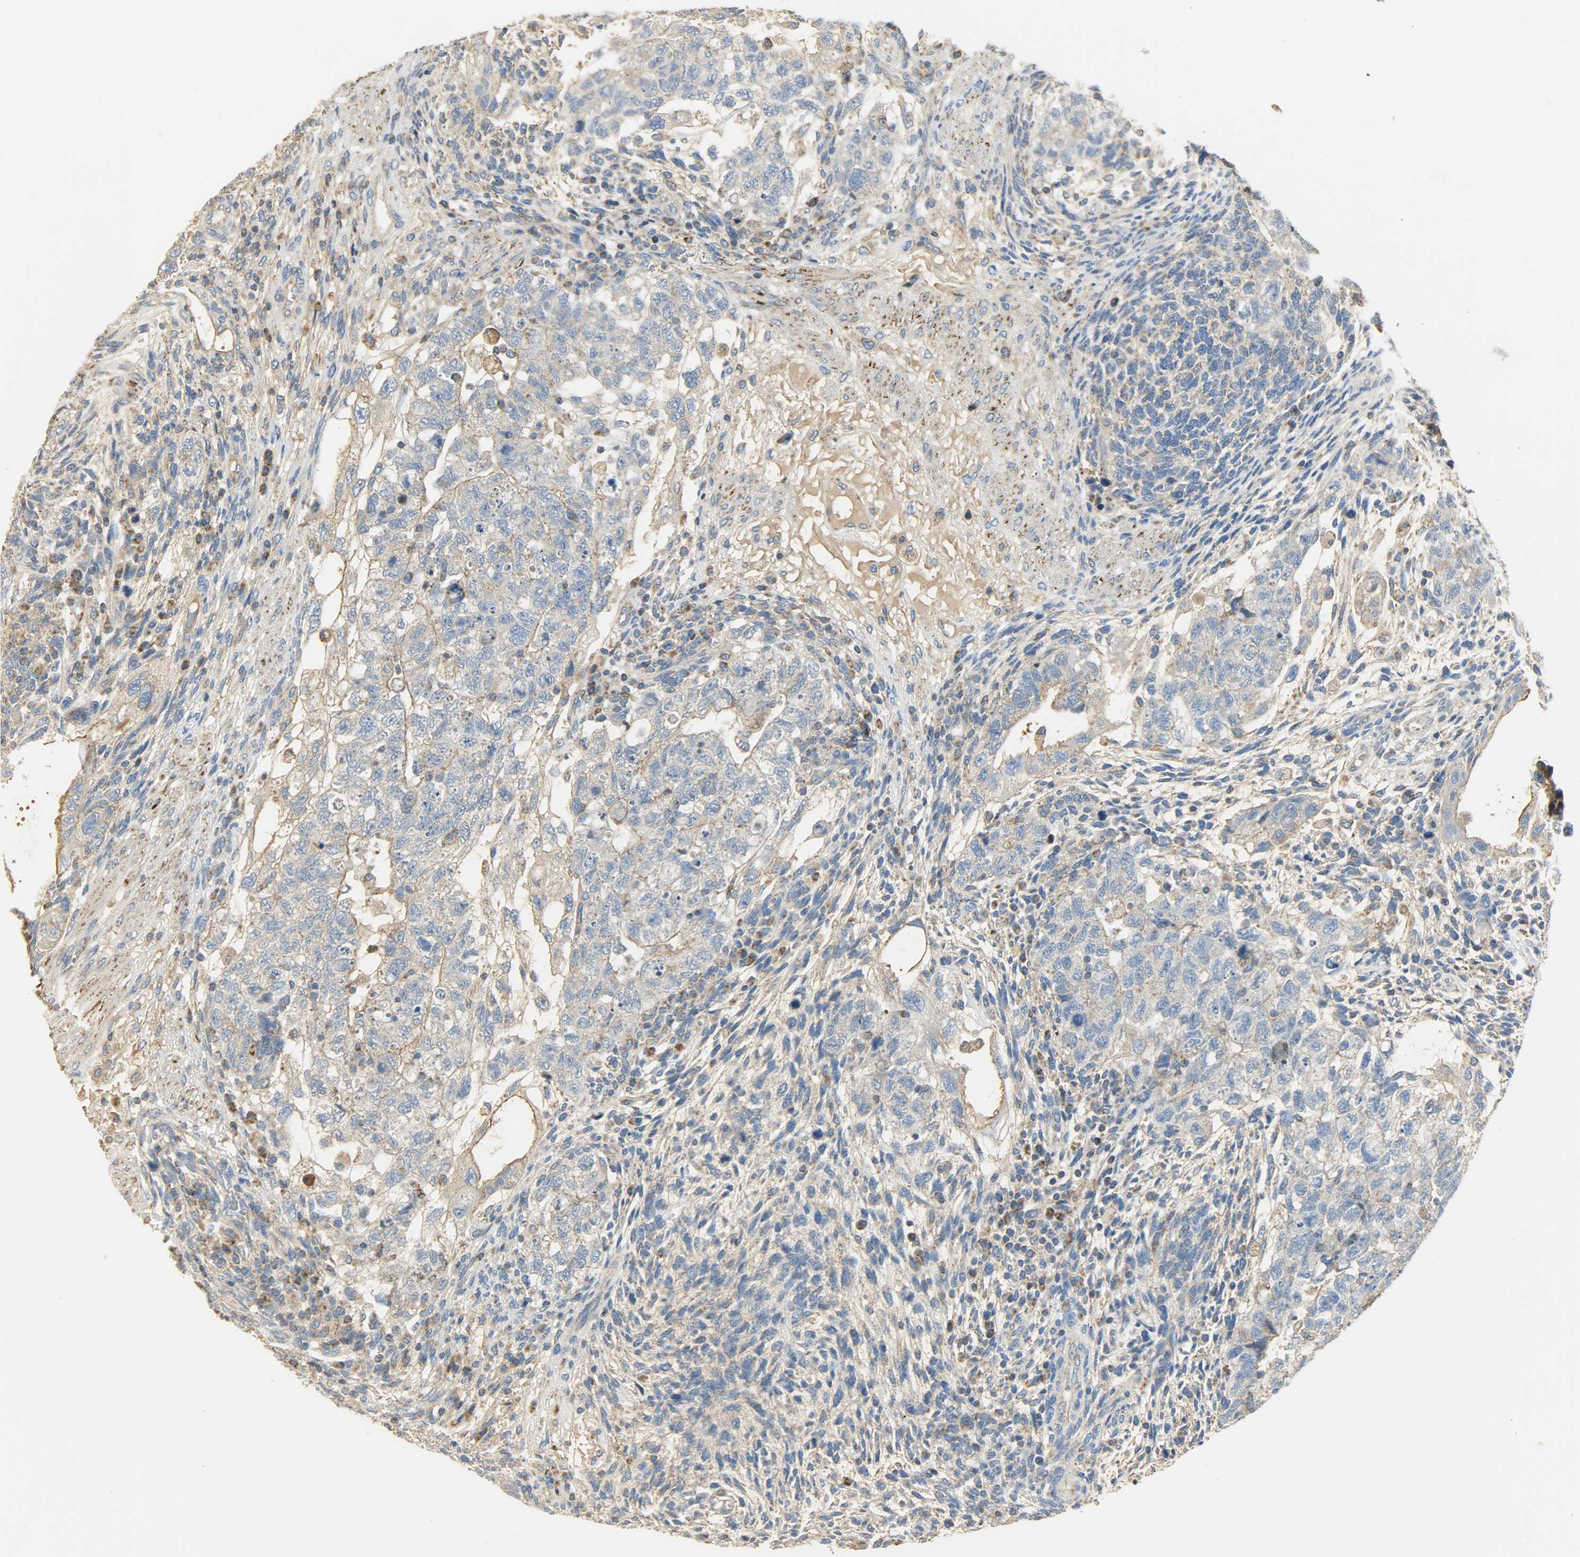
{"staining": {"intensity": "weak", "quantity": "25%-75%", "location": "cytoplasmic/membranous"}, "tissue": "testis cancer", "cell_type": "Tumor cells", "image_type": "cancer", "snomed": [{"axis": "morphology", "description": "Normal tissue, NOS"}, {"axis": "morphology", "description": "Carcinoma, Embryonal, NOS"}, {"axis": "topography", "description": "Testis"}], "caption": "Immunohistochemistry (IHC) (DAB (3,3'-diaminobenzidine)) staining of human testis embryonal carcinoma shows weak cytoplasmic/membranous protein staining in about 25%-75% of tumor cells.", "gene": "NNT", "patient": {"sex": "male", "age": 36}}